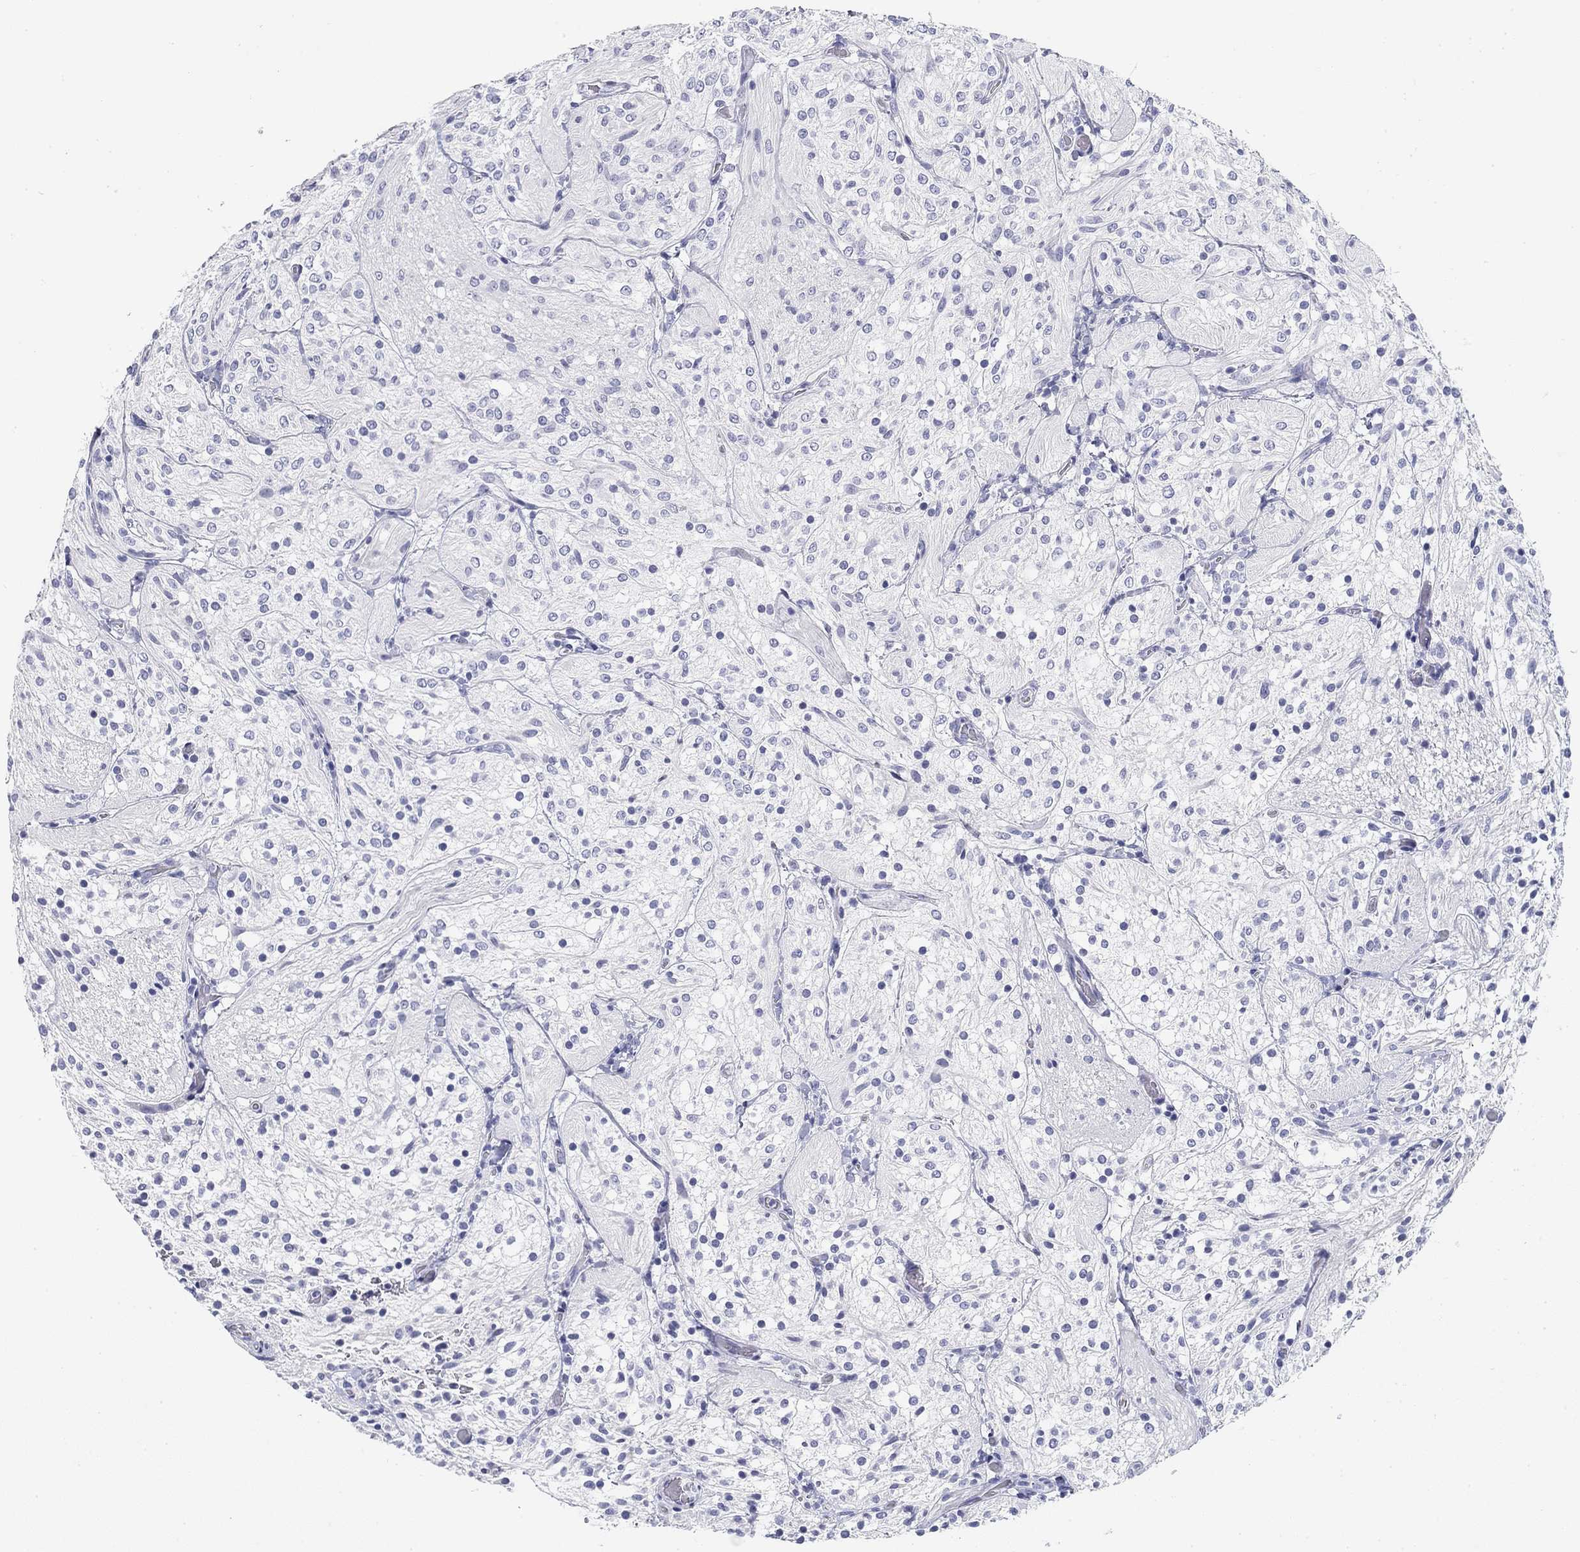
{"staining": {"intensity": "negative", "quantity": "none", "location": "none"}, "tissue": "glioma", "cell_type": "Tumor cells", "image_type": "cancer", "snomed": [{"axis": "morphology", "description": "Glioma, malignant, Low grade"}, {"axis": "topography", "description": "Brain"}], "caption": "There is no significant positivity in tumor cells of malignant low-grade glioma.", "gene": "CD79B", "patient": {"sex": "male", "age": 3}}